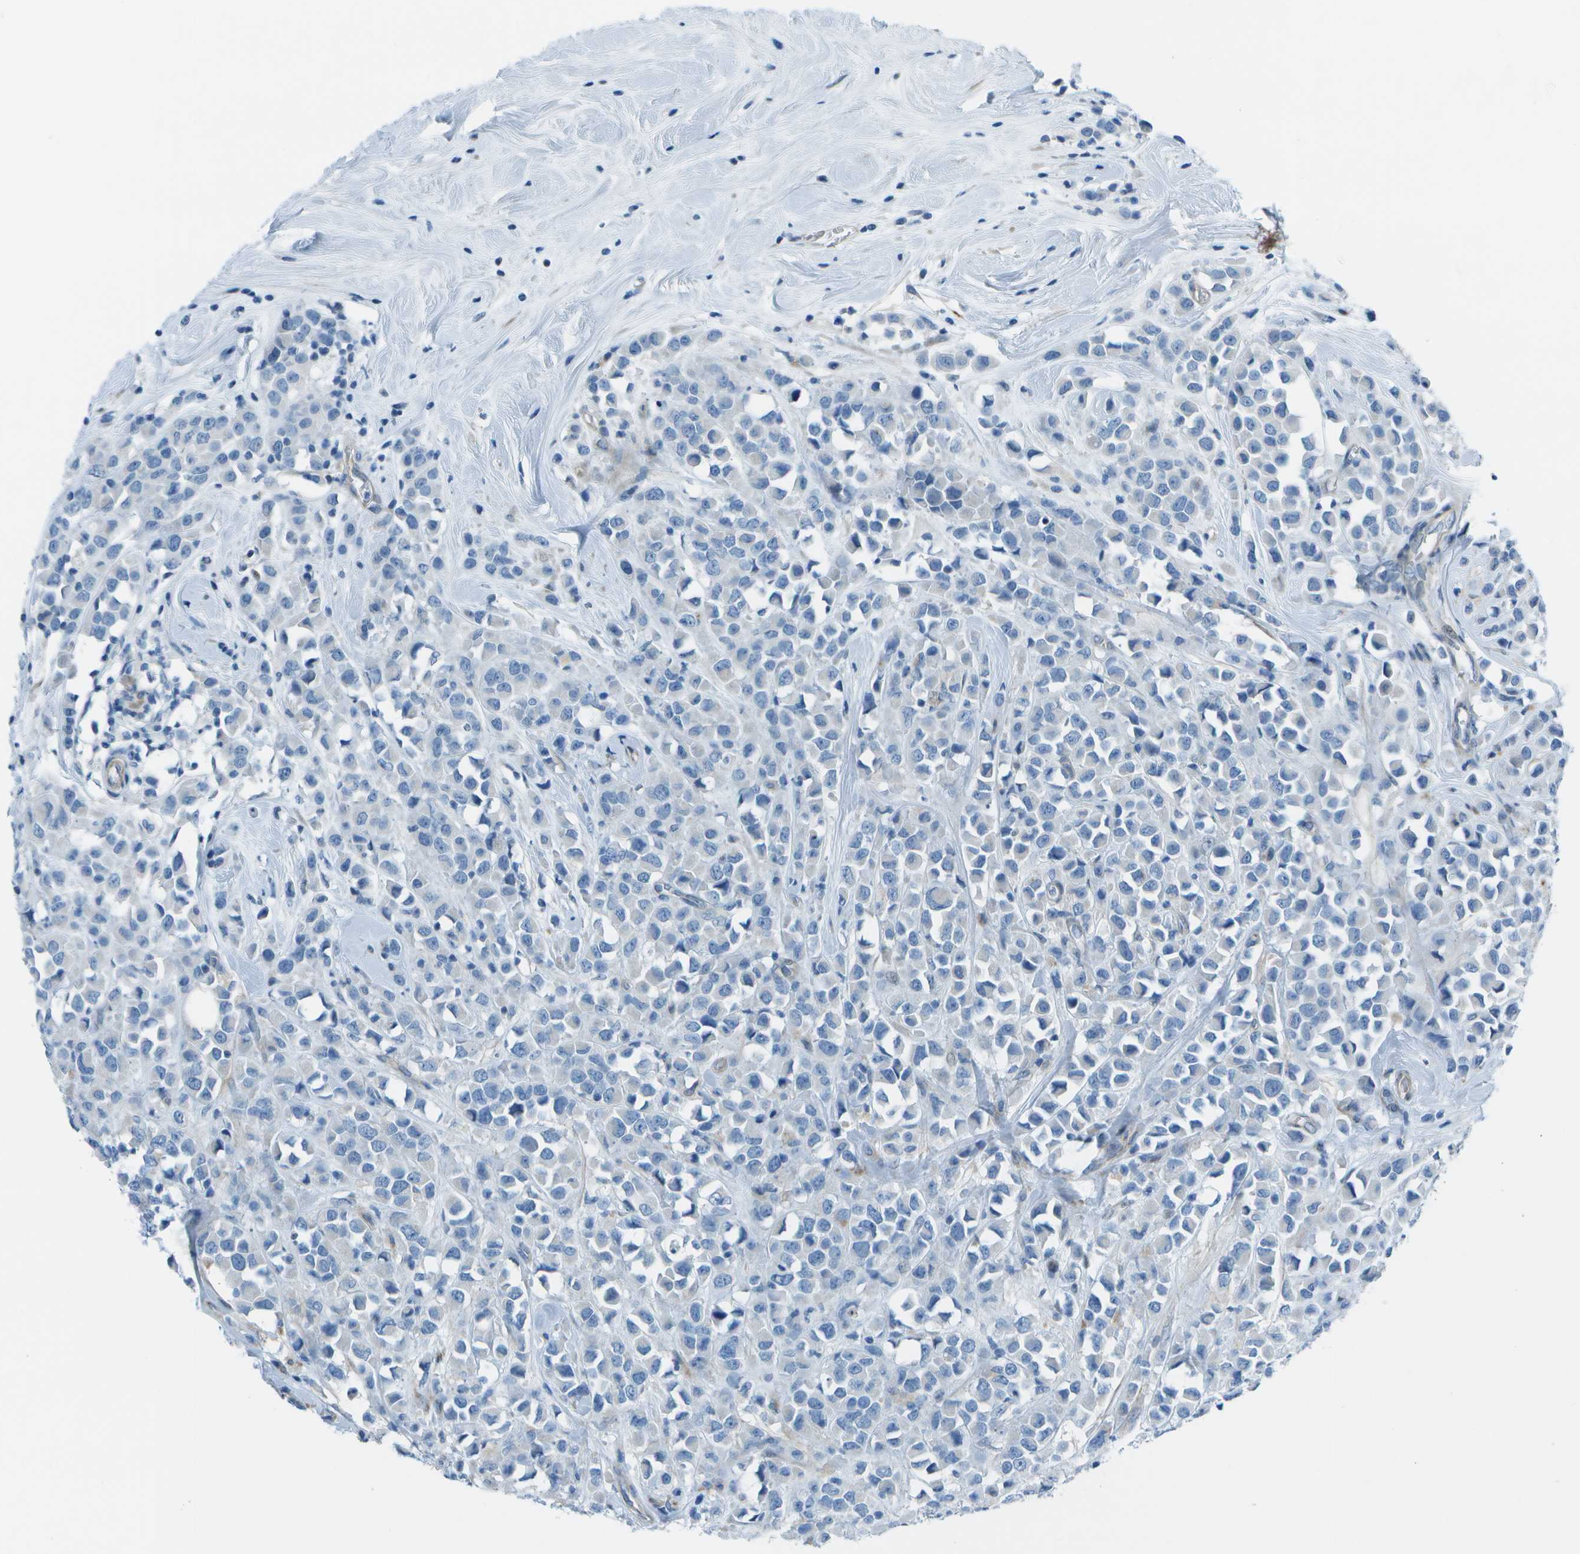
{"staining": {"intensity": "negative", "quantity": "none", "location": "none"}, "tissue": "breast cancer", "cell_type": "Tumor cells", "image_type": "cancer", "snomed": [{"axis": "morphology", "description": "Duct carcinoma"}, {"axis": "topography", "description": "Breast"}], "caption": "IHC photomicrograph of human breast cancer (infiltrating ductal carcinoma) stained for a protein (brown), which displays no positivity in tumor cells.", "gene": "SORBS3", "patient": {"sex": "female", "age": 61}}